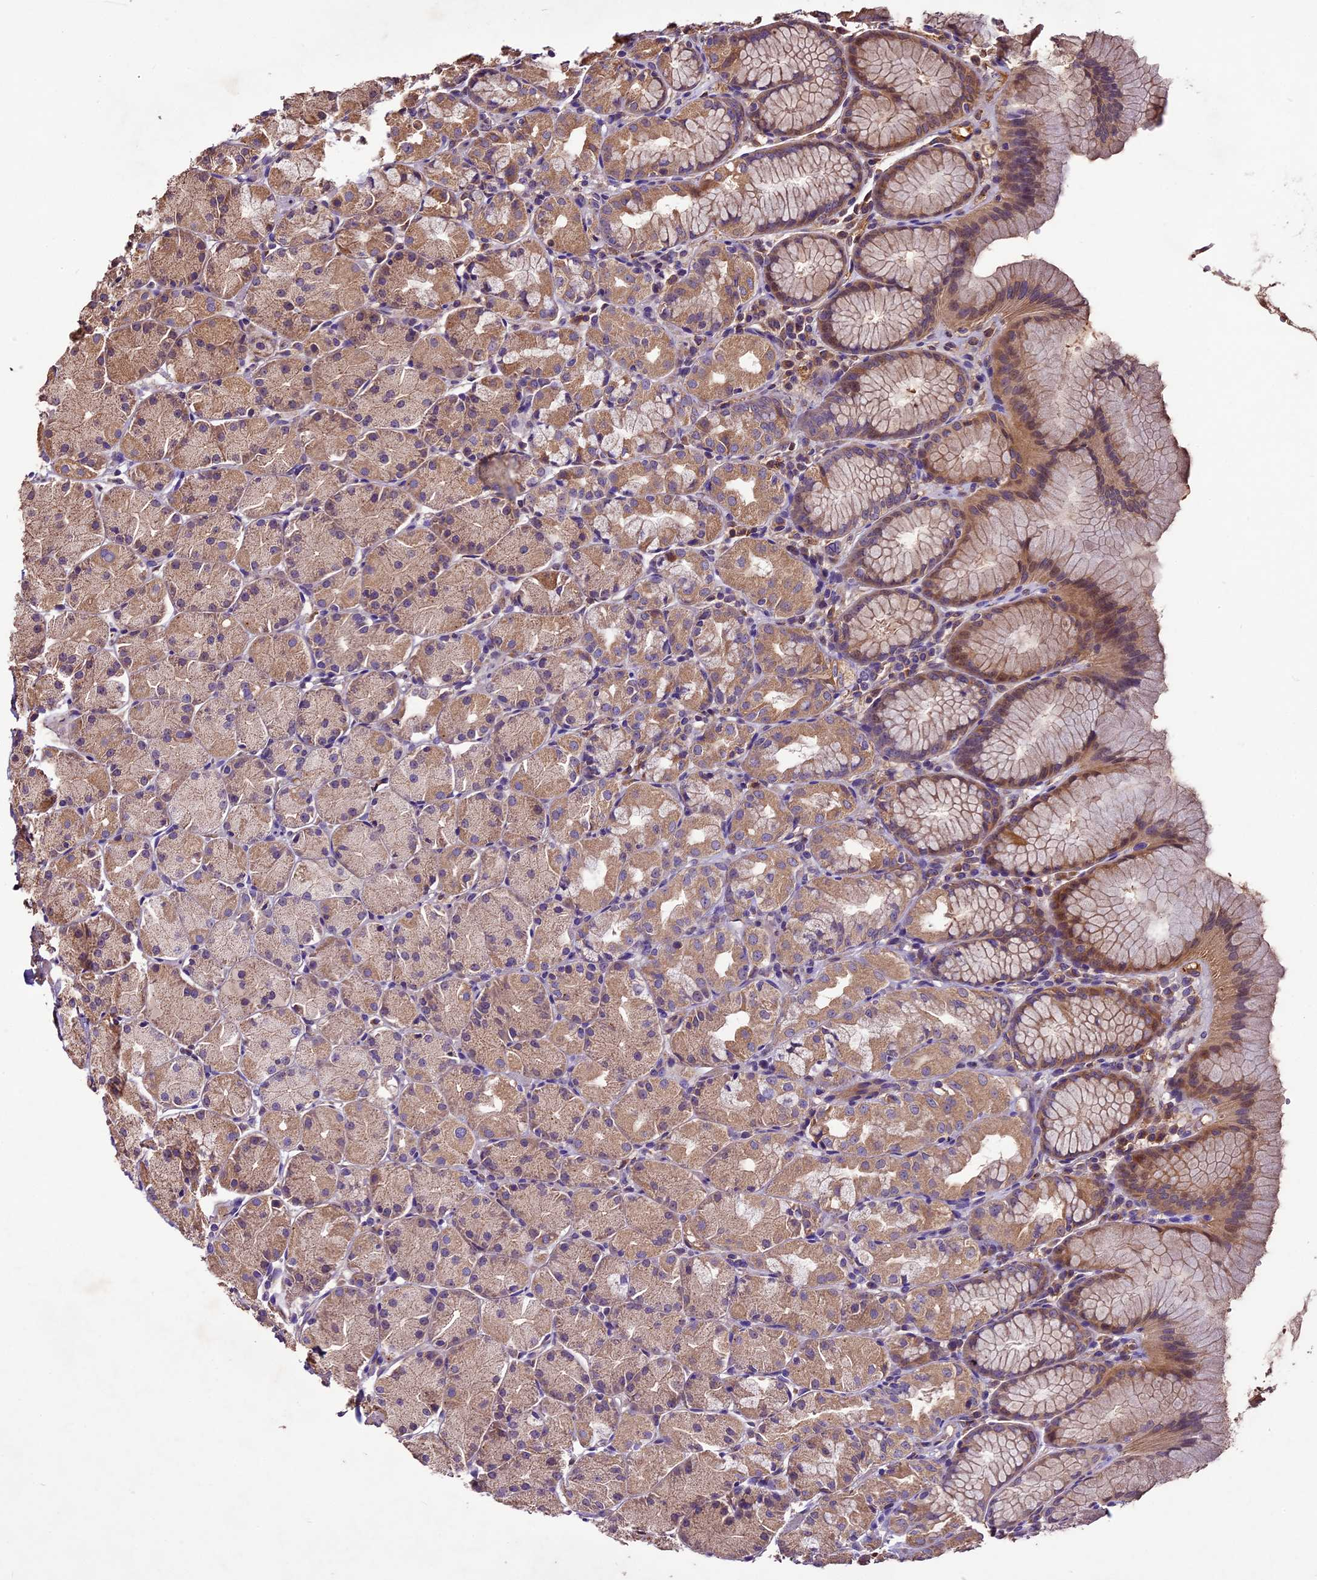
{"staining": {"intensity": "moderate", "quantity": "25%-75%", "location": "cytoplasmic/membranous,nuclear"}, "tissue": "stomach", "cell_type": "Glandular cells", "image_type": "normal", "snomed": [{"axis": "morphology", "description": "Normal tissue, NOS"}, {"axis": "topography", "description": "Stomach, upper"}], "caption": "Moderate cytoplasmic/membranous,nuclear protein positivity is identified in about 25%-75% of glandular cells in stomach. The staining was performed using DAB to visualize the protein expression in brown, while the nuclei were stained in blue with hematoxylin (Magnification: 20x).", "gene": "CRLF1", "patient": {"sex": "male", "age": 47}}